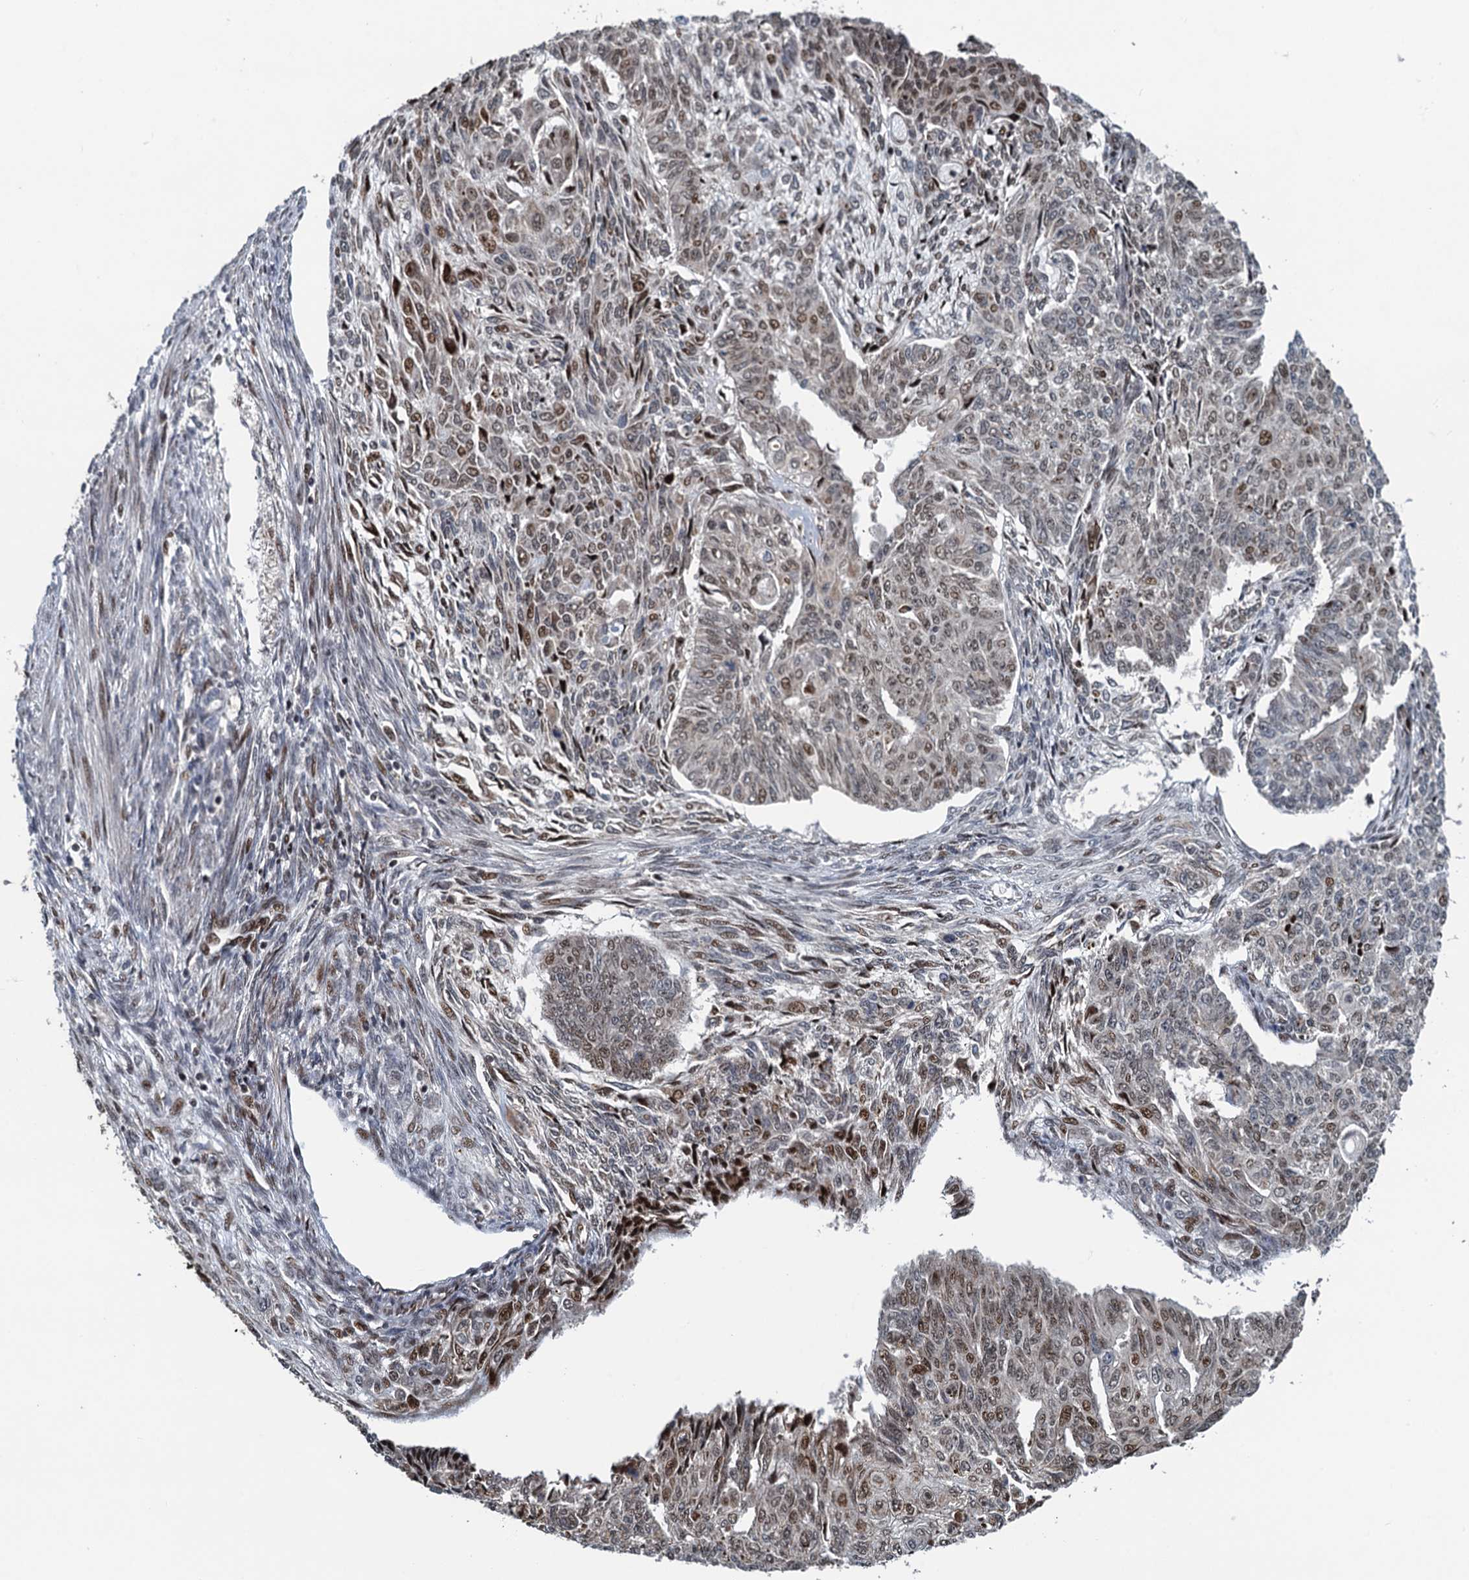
{"staining": {"intensity": "moderate", "quantity": "<25%", "location": "nuclear"}, "tissue": "endometrial cancer", "cell_type": "Tumor cells", "image_type": "cancer", "snomed": [{"axis": "morphology", "description": "Adenocarcinoma, NOS"}, {"axis": "topography", "description": "Endometrium"}], "caption": "The immunohistochemical stain labels moderate nuclear expression in tumor cells of endometrial cancer tissue.", "gene": "ATOSA", "patient": {"sex": "female", "age": 32}}